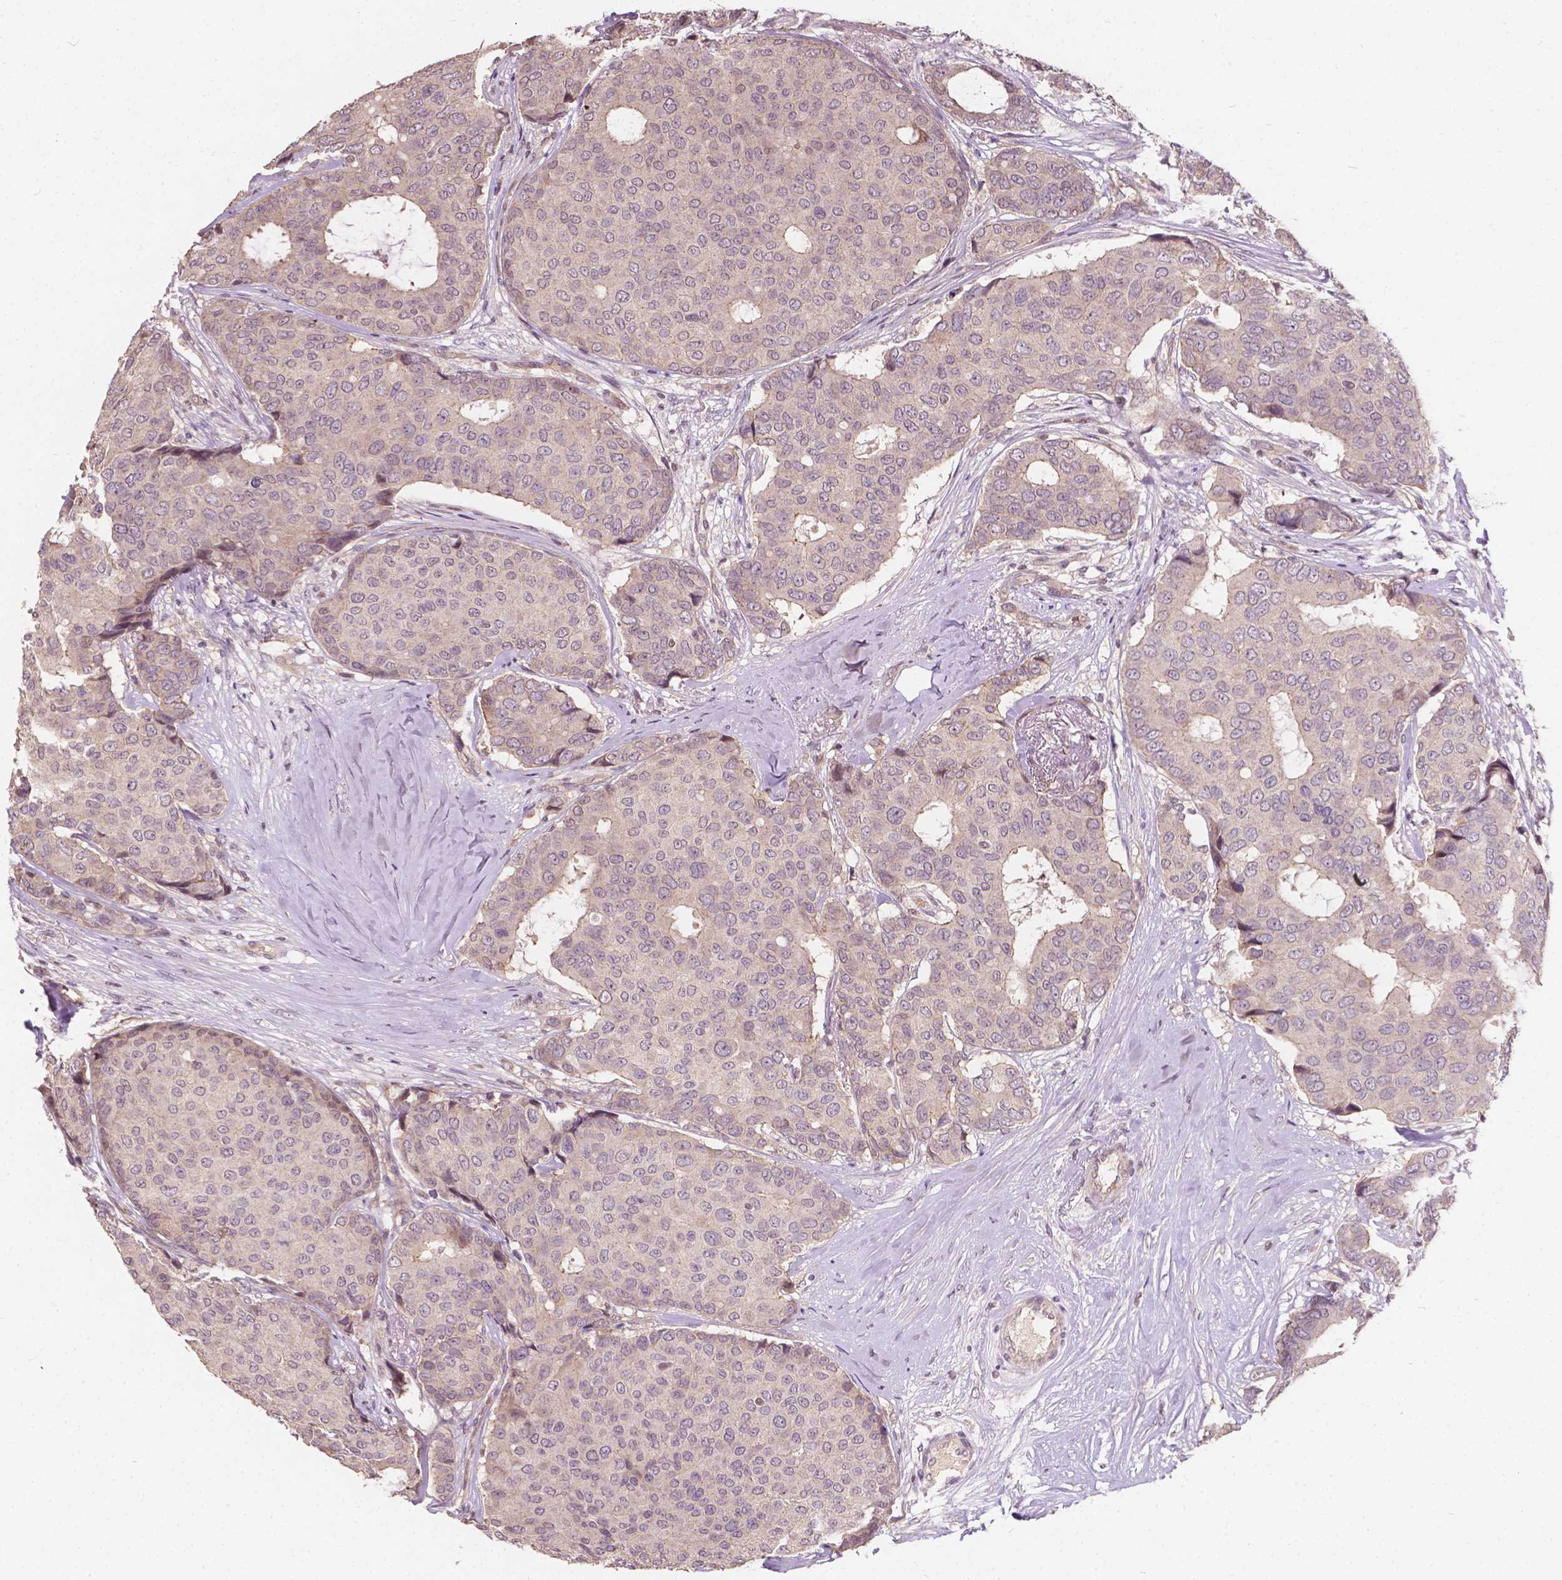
{"staining": {"intensity": "negative", "quantity": "none", "location": "none"}, "tissue": "breast cancer", "cell_type": "Tumor cells", "image_type": "cancer", "snomed": [{"axis": "morphology", "description": "Duct carcinoma"}, {"axis": "topography", "description": "Breast"}], "caption": "This is a photomicrograph of IHC staining of breast cancer (invasive ductal carcinoma), which shows no expression in tumor cells.", "gene": "DUSP16", "patient": {"sex": "female", "age": 75}}